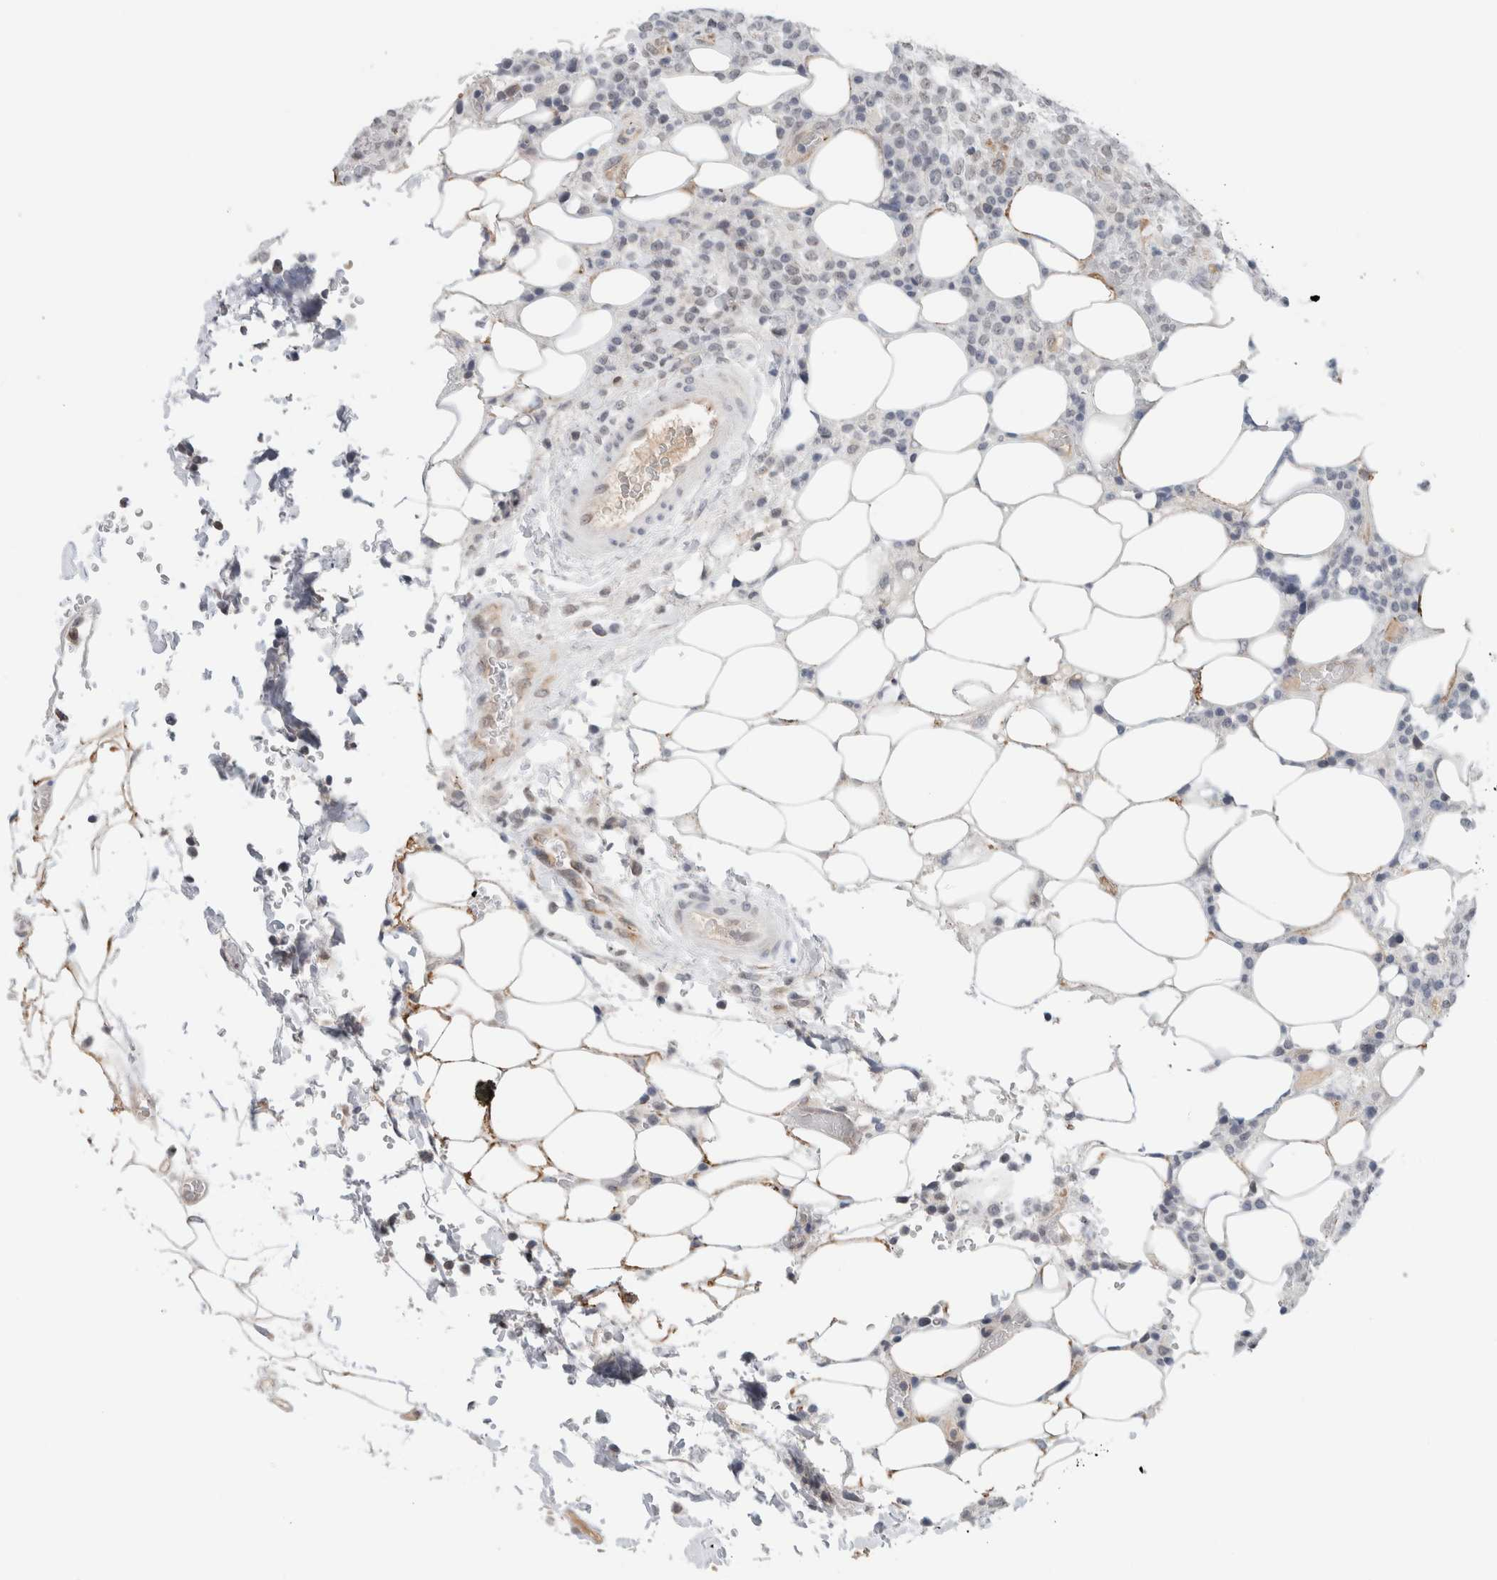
{"staining": {"intensity": "moderate", "quantity": "<25%", "location": "nuclear"}, "tissue": "lymphoma", "cell_type": "Tumor cells", "image_type": "cancer", "snomed": [{"axis": "morphology", "description": "Malignant lymphoma, non-Hodgkin's type, High grade"}, {"axis": "topography", "description": "Lymph node"}], "caption": "Human lymphoma stained with a protein marker exhibits moderate staining in tumor cells.", "gene": "RBMX2", "patient": {"sex": "male", "age": 13}}